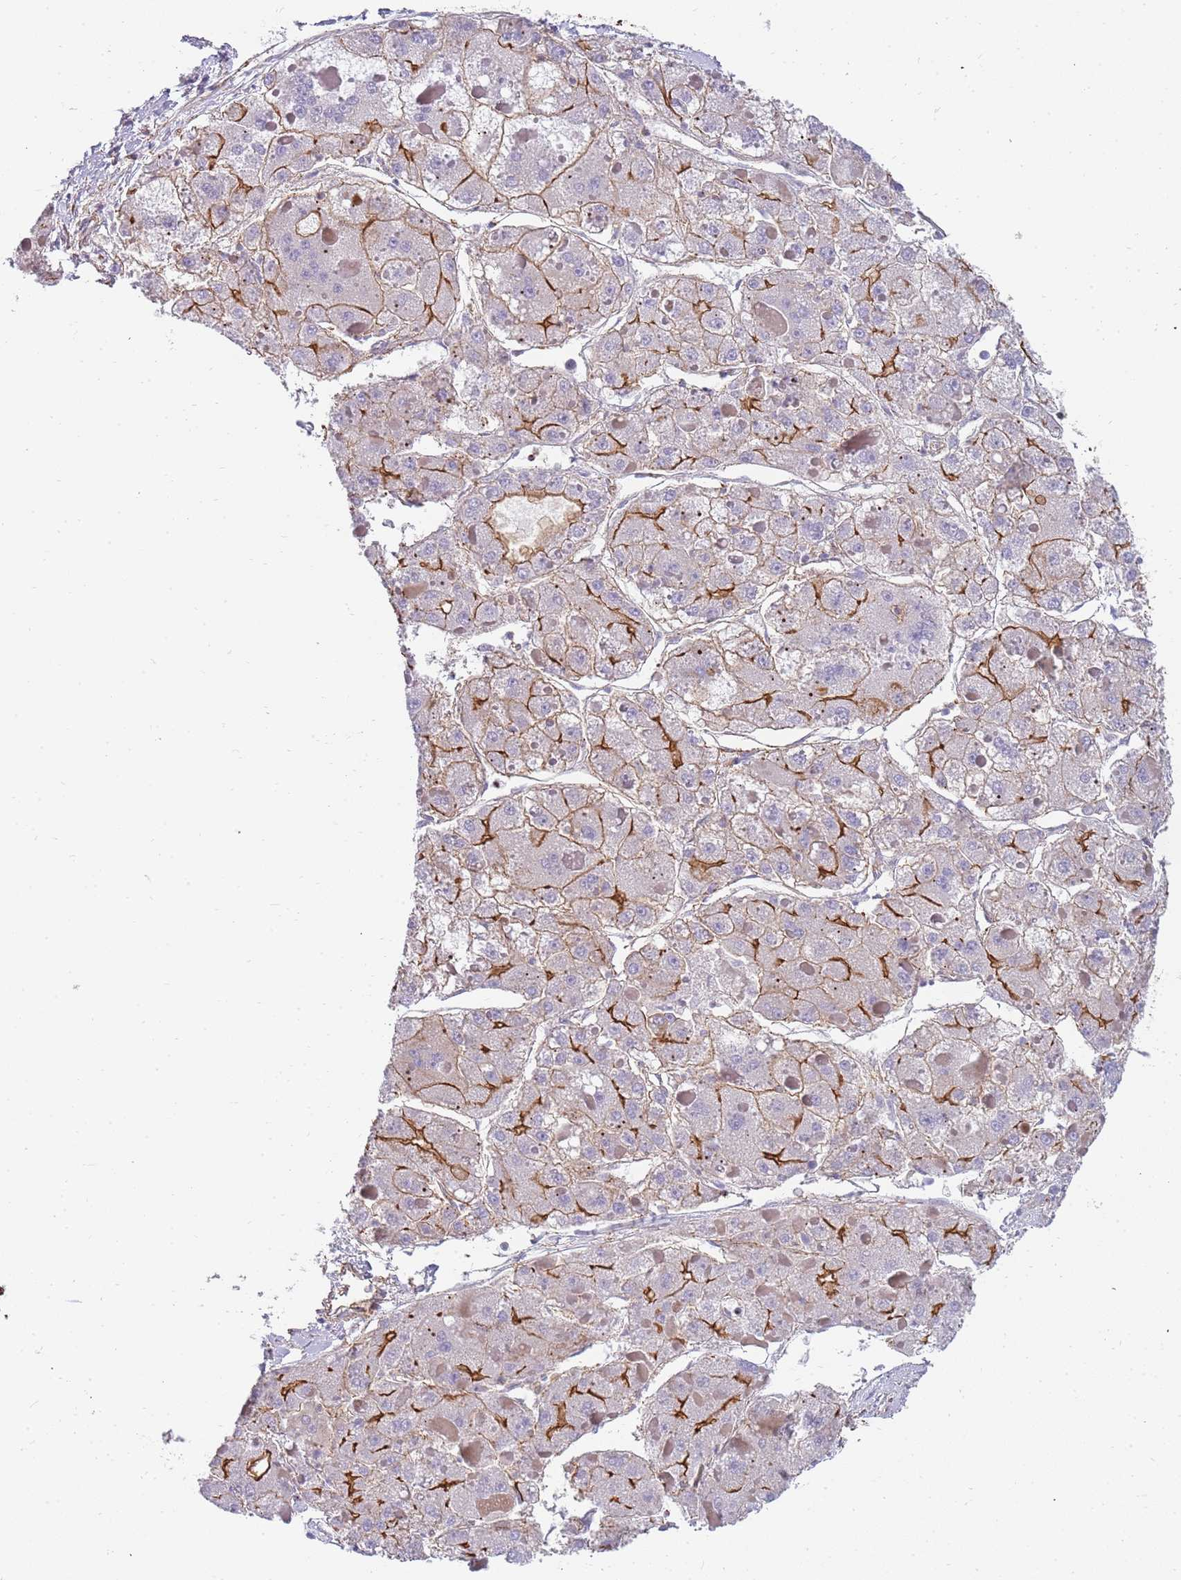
{"staining": {"intensity": "strong", "quantity": "<25%", "location": "cytoplasmic/membranous"}, "tissue": "liver cancer", "cell_type": "Tumor cells", "image_type": "cancer", "snomed": [{"axis": "morphology", "description": "Carcinoma, Hepatocellular, NOS"}, {"axis": "topography", "description": "Liver"}], "caption": "The micrograph shows immunohistochemical staining of hepatocellular carcinoma (liver). There is strong cytoplasmic/membranous expression is identified in about <25% of tumor cells. (Stains: DAB (3,3'-diaminobenzidine) in brown, nuclei in blue, Microscopy: brightfield microscopy at high magnification).", "gene": "GFRAL", "patient": {"sex": "female", "age": 73}}